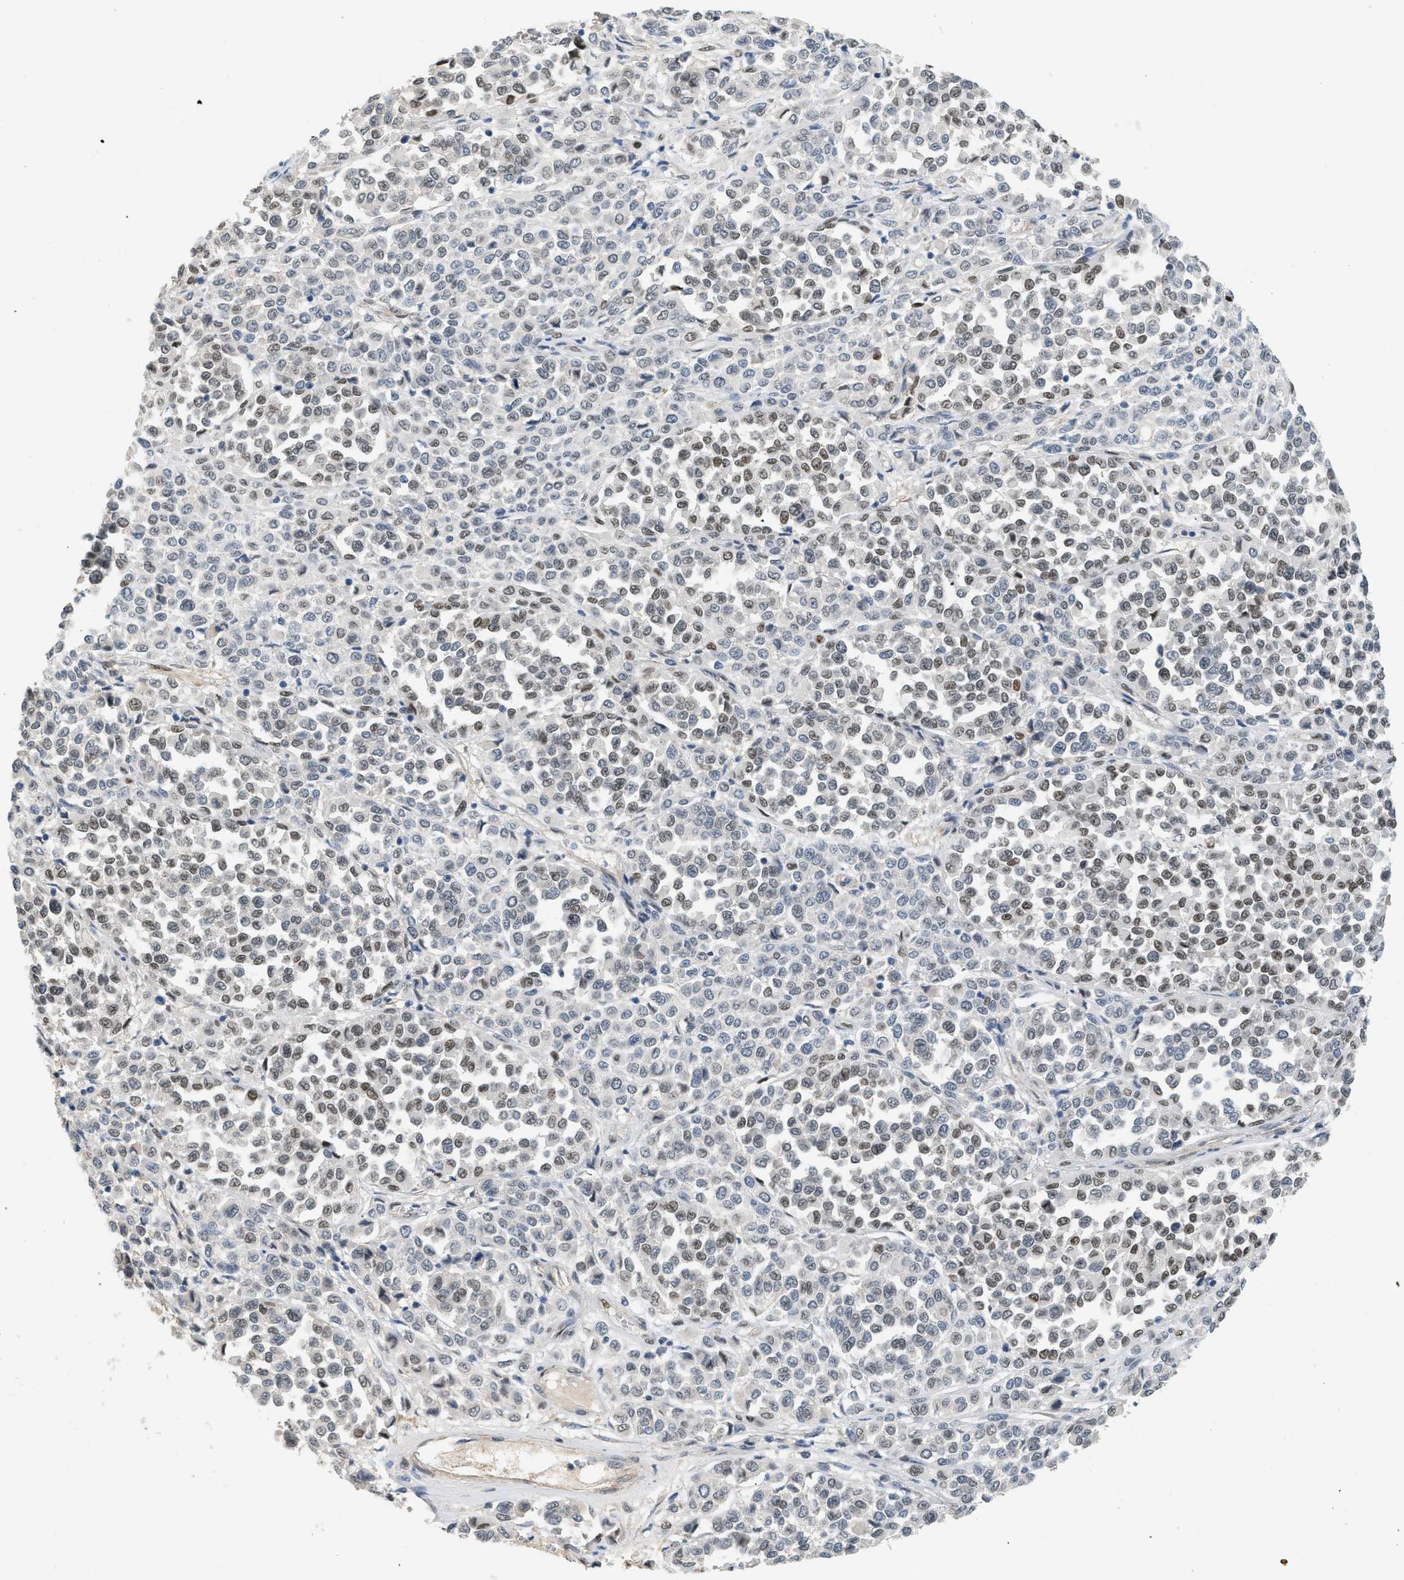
{"staining": {"intensity": "weak", "quantity": ">75%", "location": "nuclear"}, "tissue": "melanoma", "cell_type": "Tumor cells", "image_type": "cancer", "snomed": [{"axis": "morphology", "description": "Malignant melanoma, Metastatic site"}, {"axis": "topography", "description": "Pancreas"}], "caption": "Weak nuclear staining for a protein is identified in approximately >75% of tumor cells of malignant melanoma (metastatic site) using IHC.", "gene": "ZBTB20", "patient": {"sex": "female", "age": 30}}